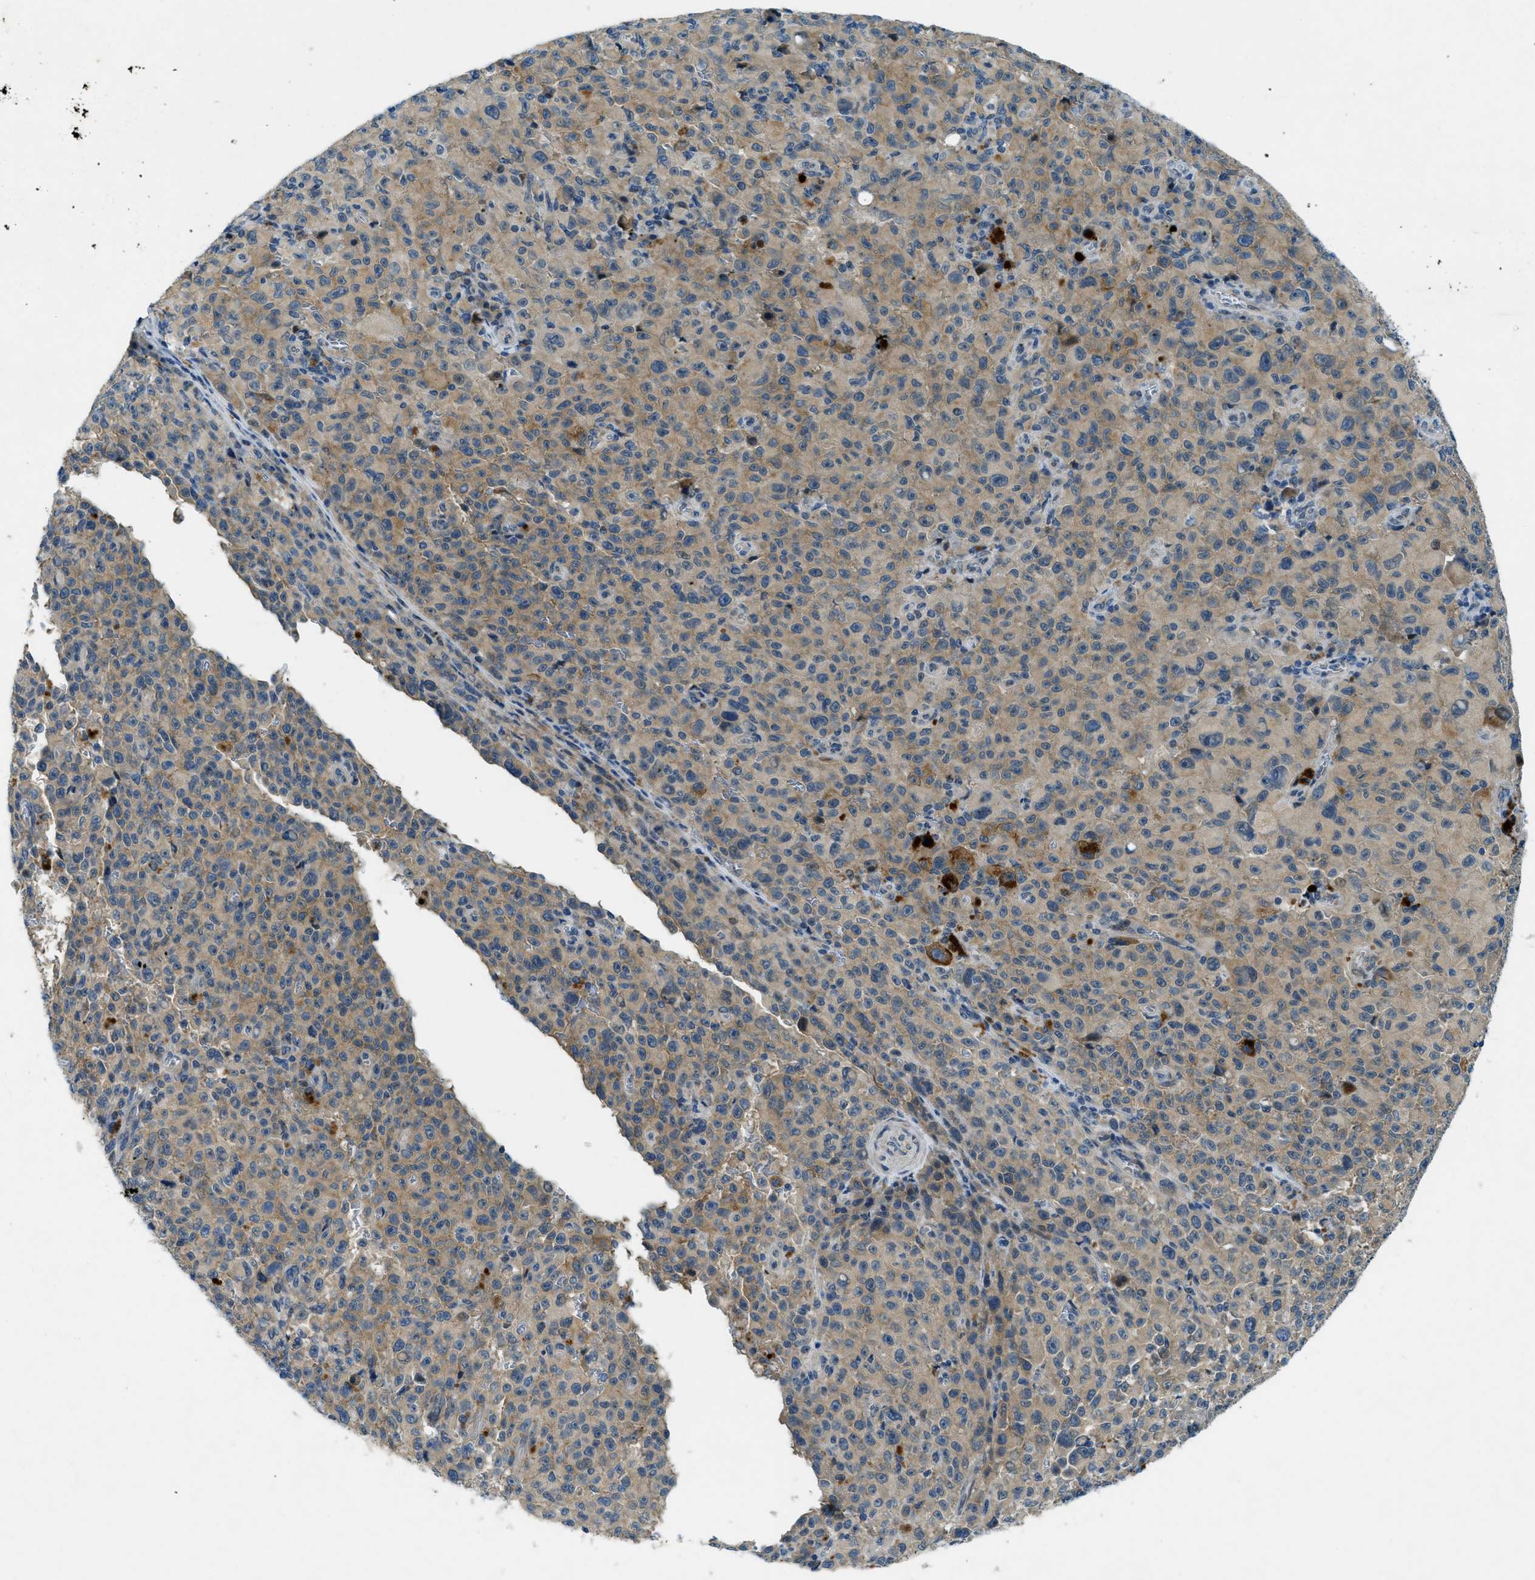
{"staining": {"intensity": "weak", "quantity": ">75%", "location": "cytoplasmic/membranous"}, "tissue": "melanoma", "cell_type": "Tumor cells", "image_type": "cancer", "snomed": [{"axis": "morphology", "description": "Malignant melanoma, NOS"}, {"axis": "topography", "description": "Skin"}], "caption": "Immunohistochemical staining of melanoma exhibits low levels of weak cytoplasmic/membranous staining in approximately >75% of tumor cells.", "gene": "SNX14", "patient": {"sex": "female", "age": 82}}